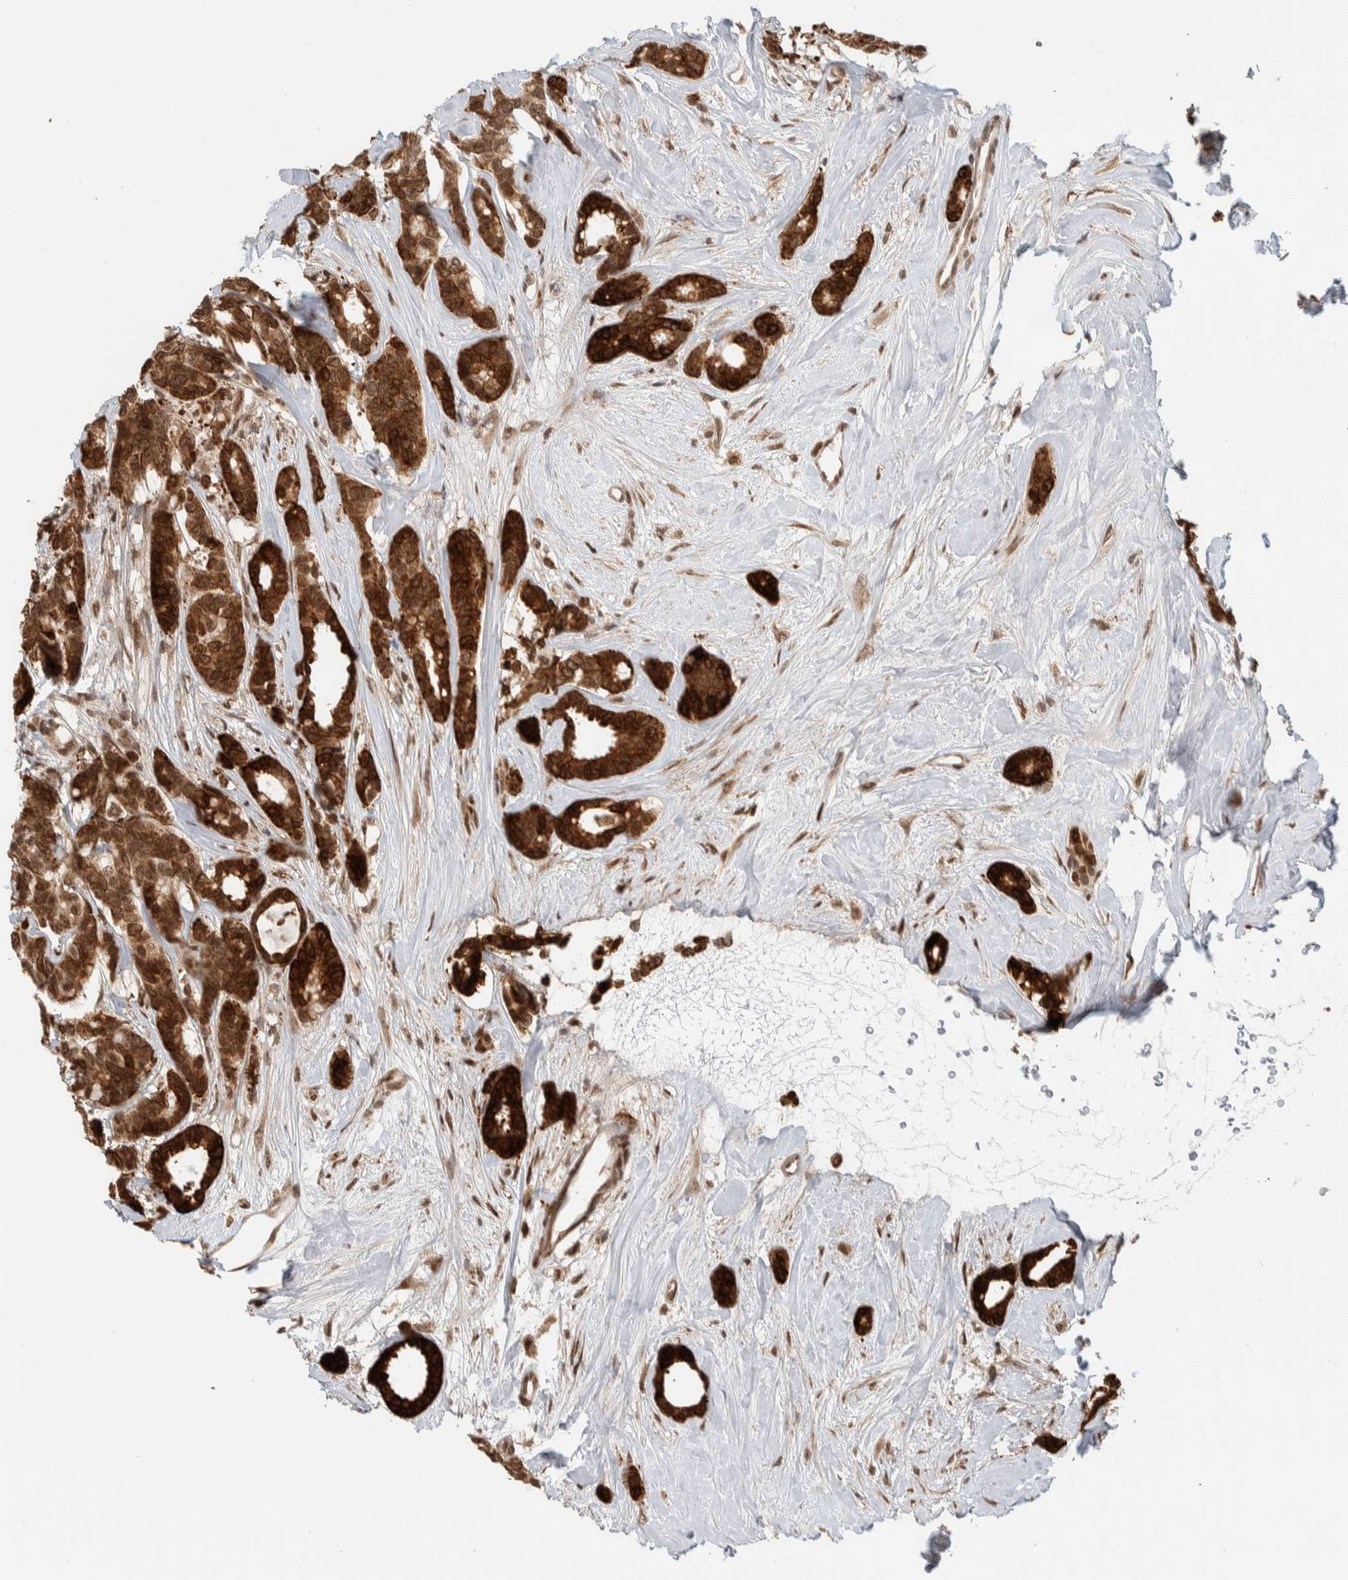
{"staining": {"intensity": "strong", "quantity": ">75%", "location": "cytoplasmic/membranous,nuclear"}, "tissue": "breast cancer", "cell_type": "Tumor cells", "image_type": "cancer", "snomed": [{"axis": "morphology", "description": "Duct carcinoma"}, {"axis": "topography", "description": "Breast"}], "caption": "Immunohistochemical staining of breast cancer (infiltrating ductal carcinoma) reveals strong cytoplasmic/membranous and nuclear protein staining in about >75% of tumor cells.", "gene": "TNRC18", "patient": {"sex": "female", "age": 87}}